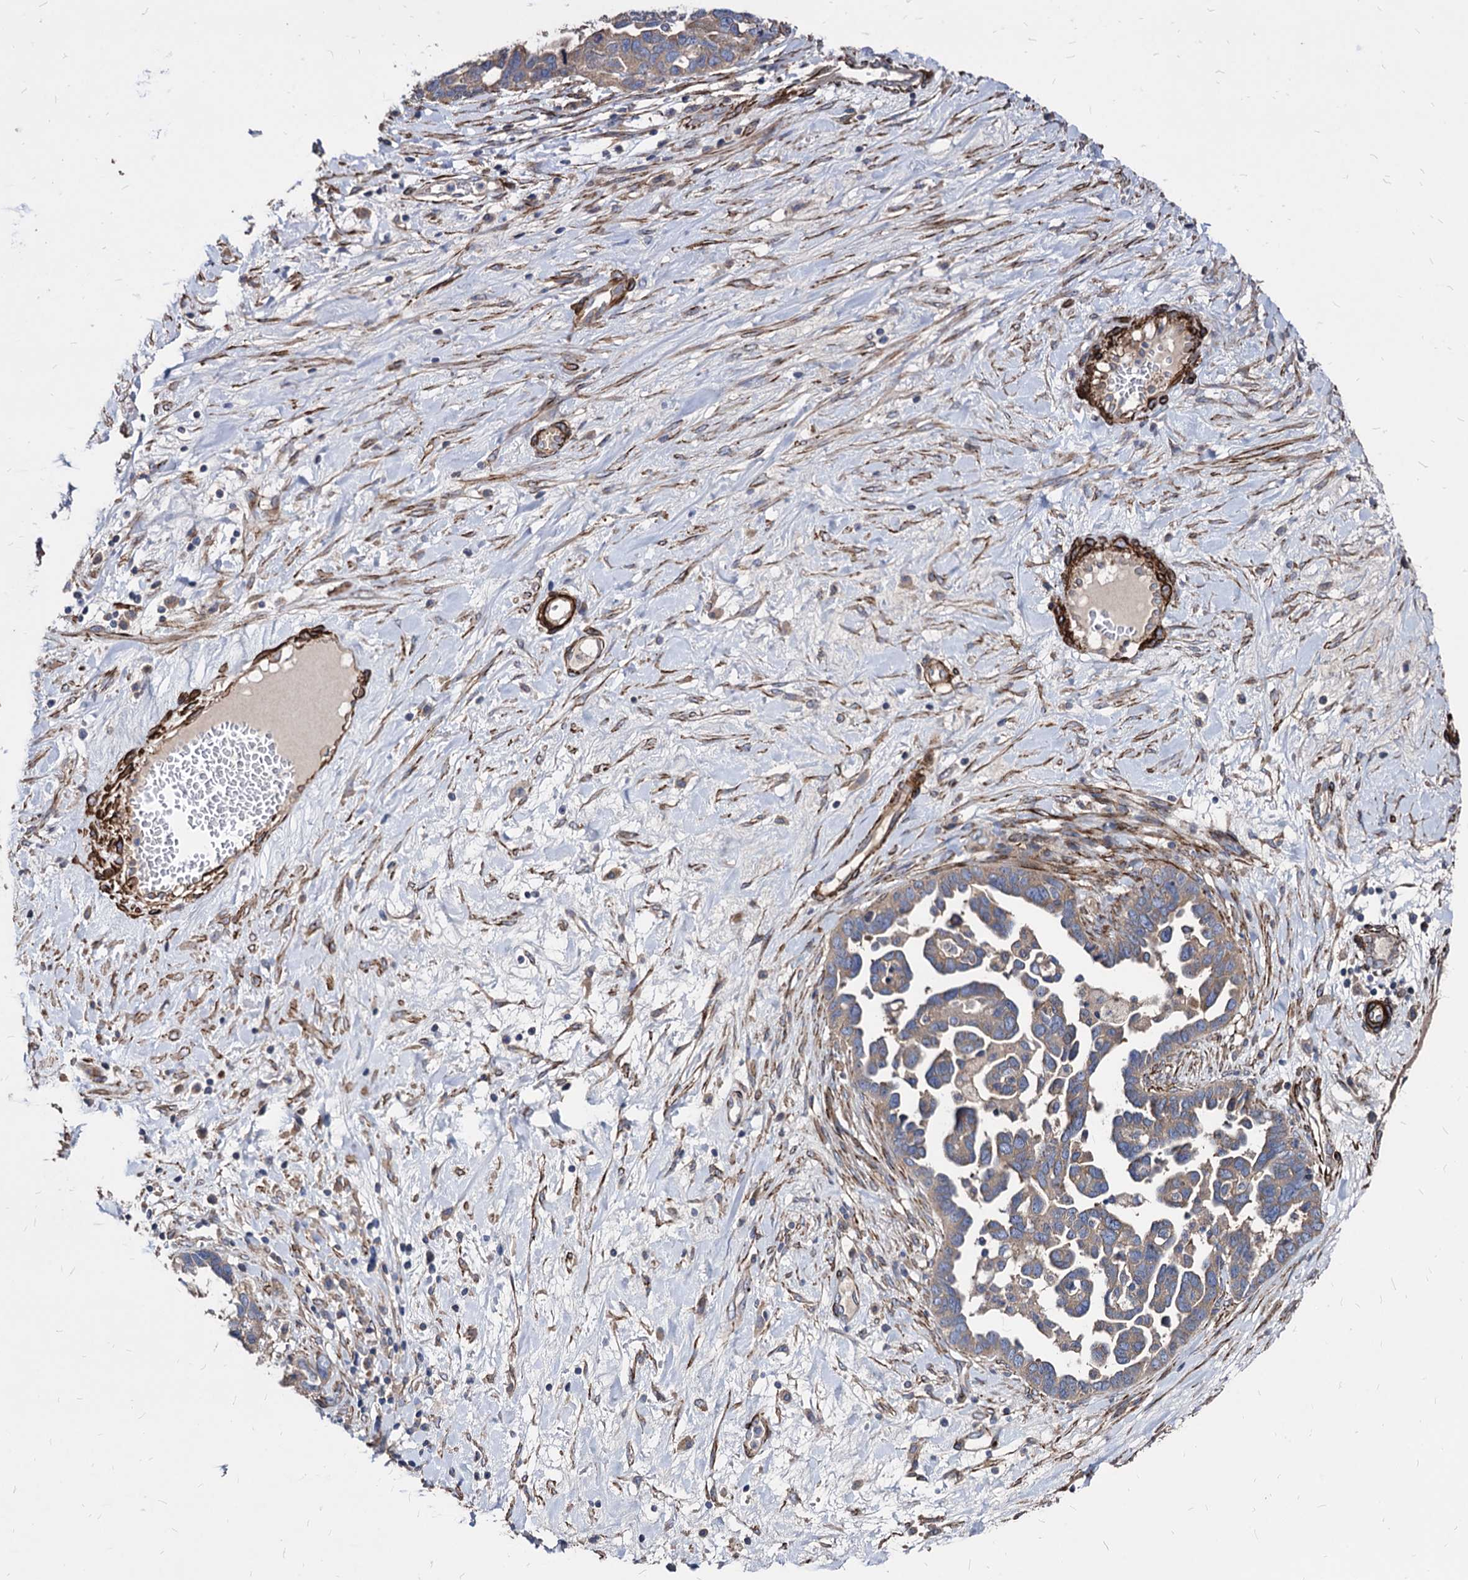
{"staining": {"intensity": "weak", "quantity": ">75%", "location": "cytoplasmic/membranous"}, "tissue": "ovarian cancer", "cell_type": "Tumor cells", "image_type": "cancer", "snomed": [{"axis": "morphology", "description": "Cystadenocarcinoma, serous, NOS"}, {"axis": "topography", "description": "Ovary"}], "caption": "This is a histology image of IHC staining of ovarian cancer (serous cystadenocarcinoma), which shows weak positivity in the cytoplasmic/membranous of tumor cells.", "gene": "WDR11", "patient": {"sex": "female", "age": 54}}